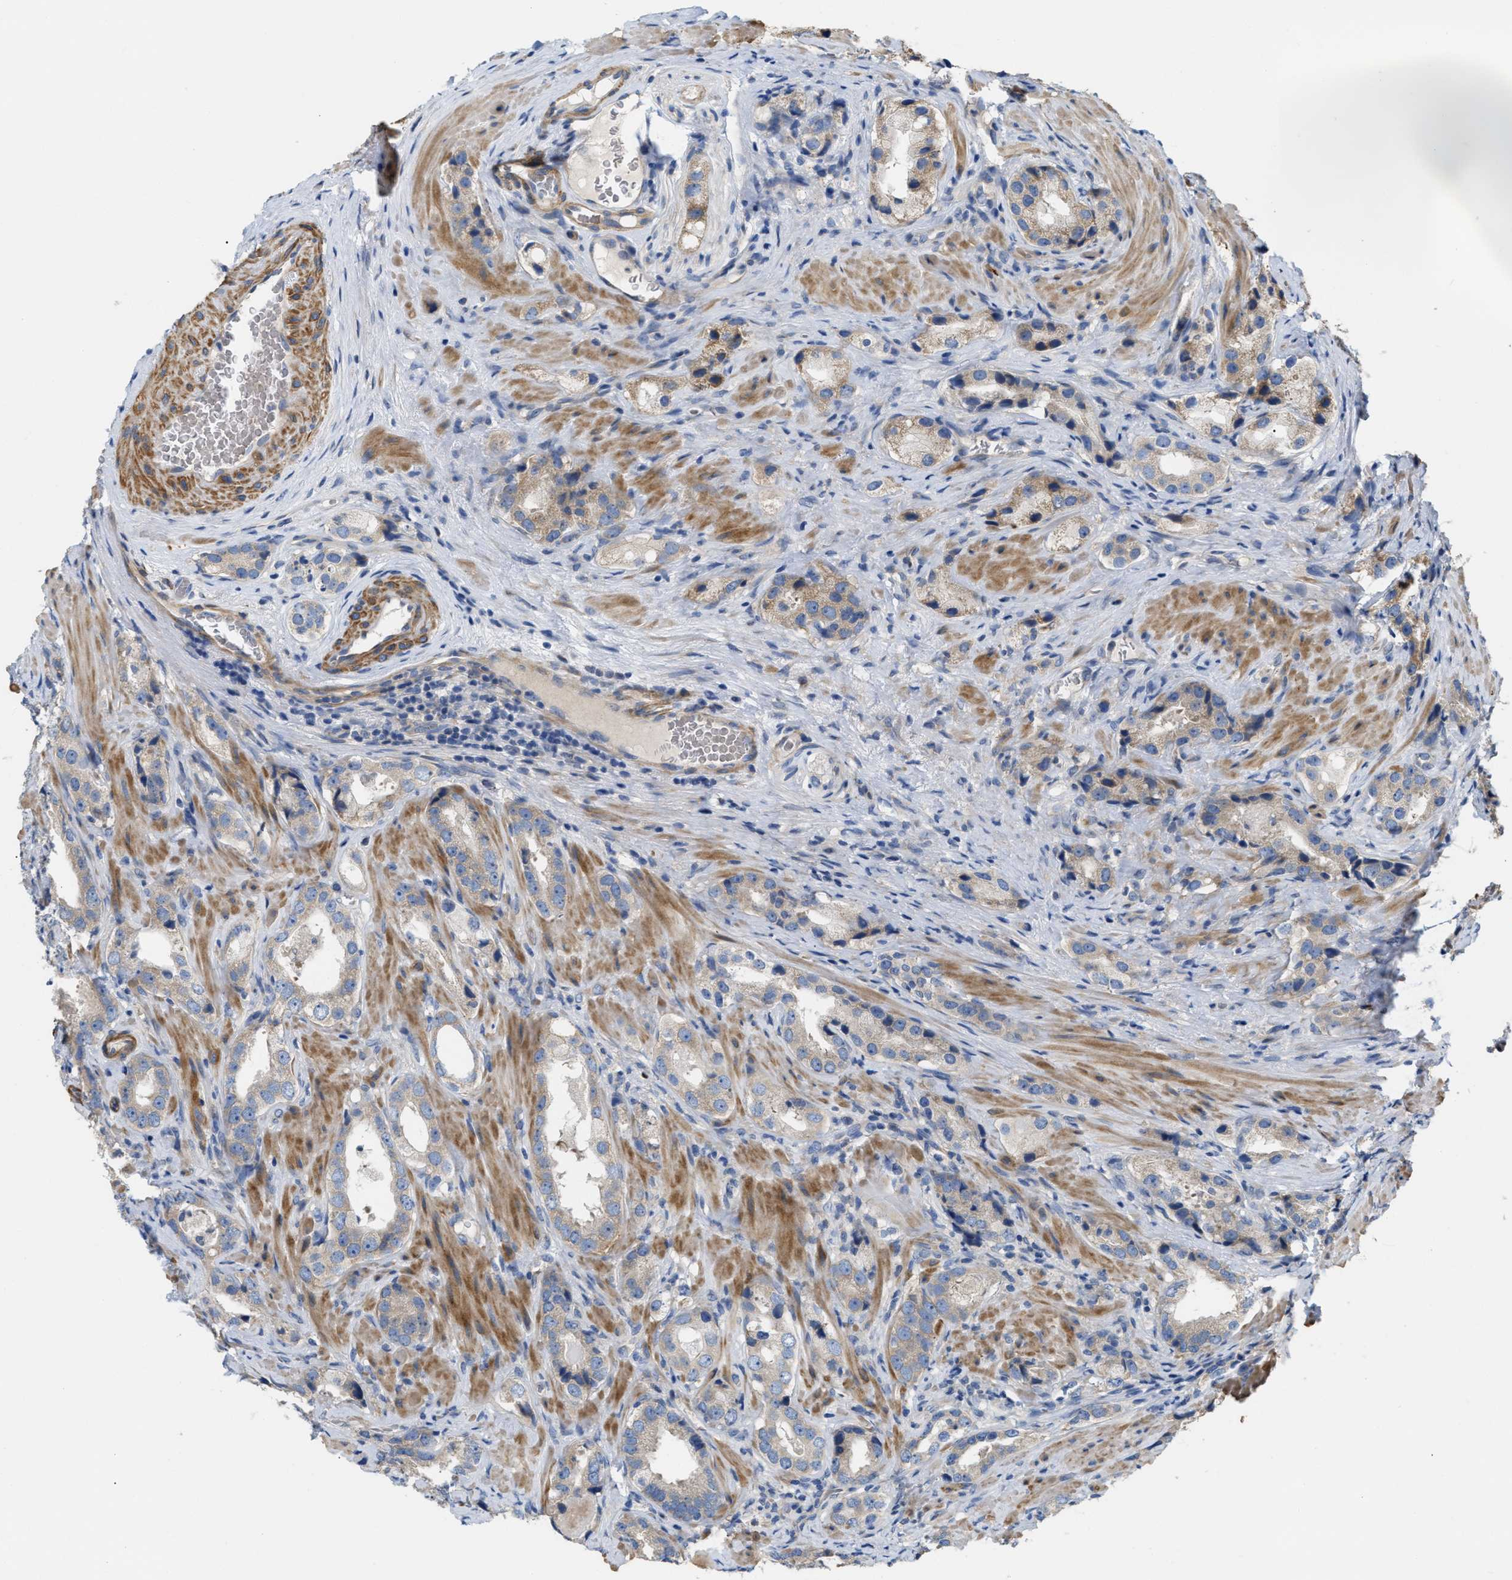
{"staining": {"intensity": "weak", "quantity": ">75%", "location": "cytoplasmic/membranous"}, "tissue": "prostate cancer", "cell_type": "Tumor cells", "image_type": "cancer", "snomed": [{"axis": "morphology", "description": "Adenocarcinoma, High grade"}, {"axis": "topography", "description": "Prostate"}], "caption": "Brown immunohistochemical staining in human prostate cancer (adenocarcinoma (high-grade)) exhibits weak cytoplasmic/membranous expression in about >75% of tumor cells.", "gene": "DHX58", "patient": {"sex": "male", "age": 63}}